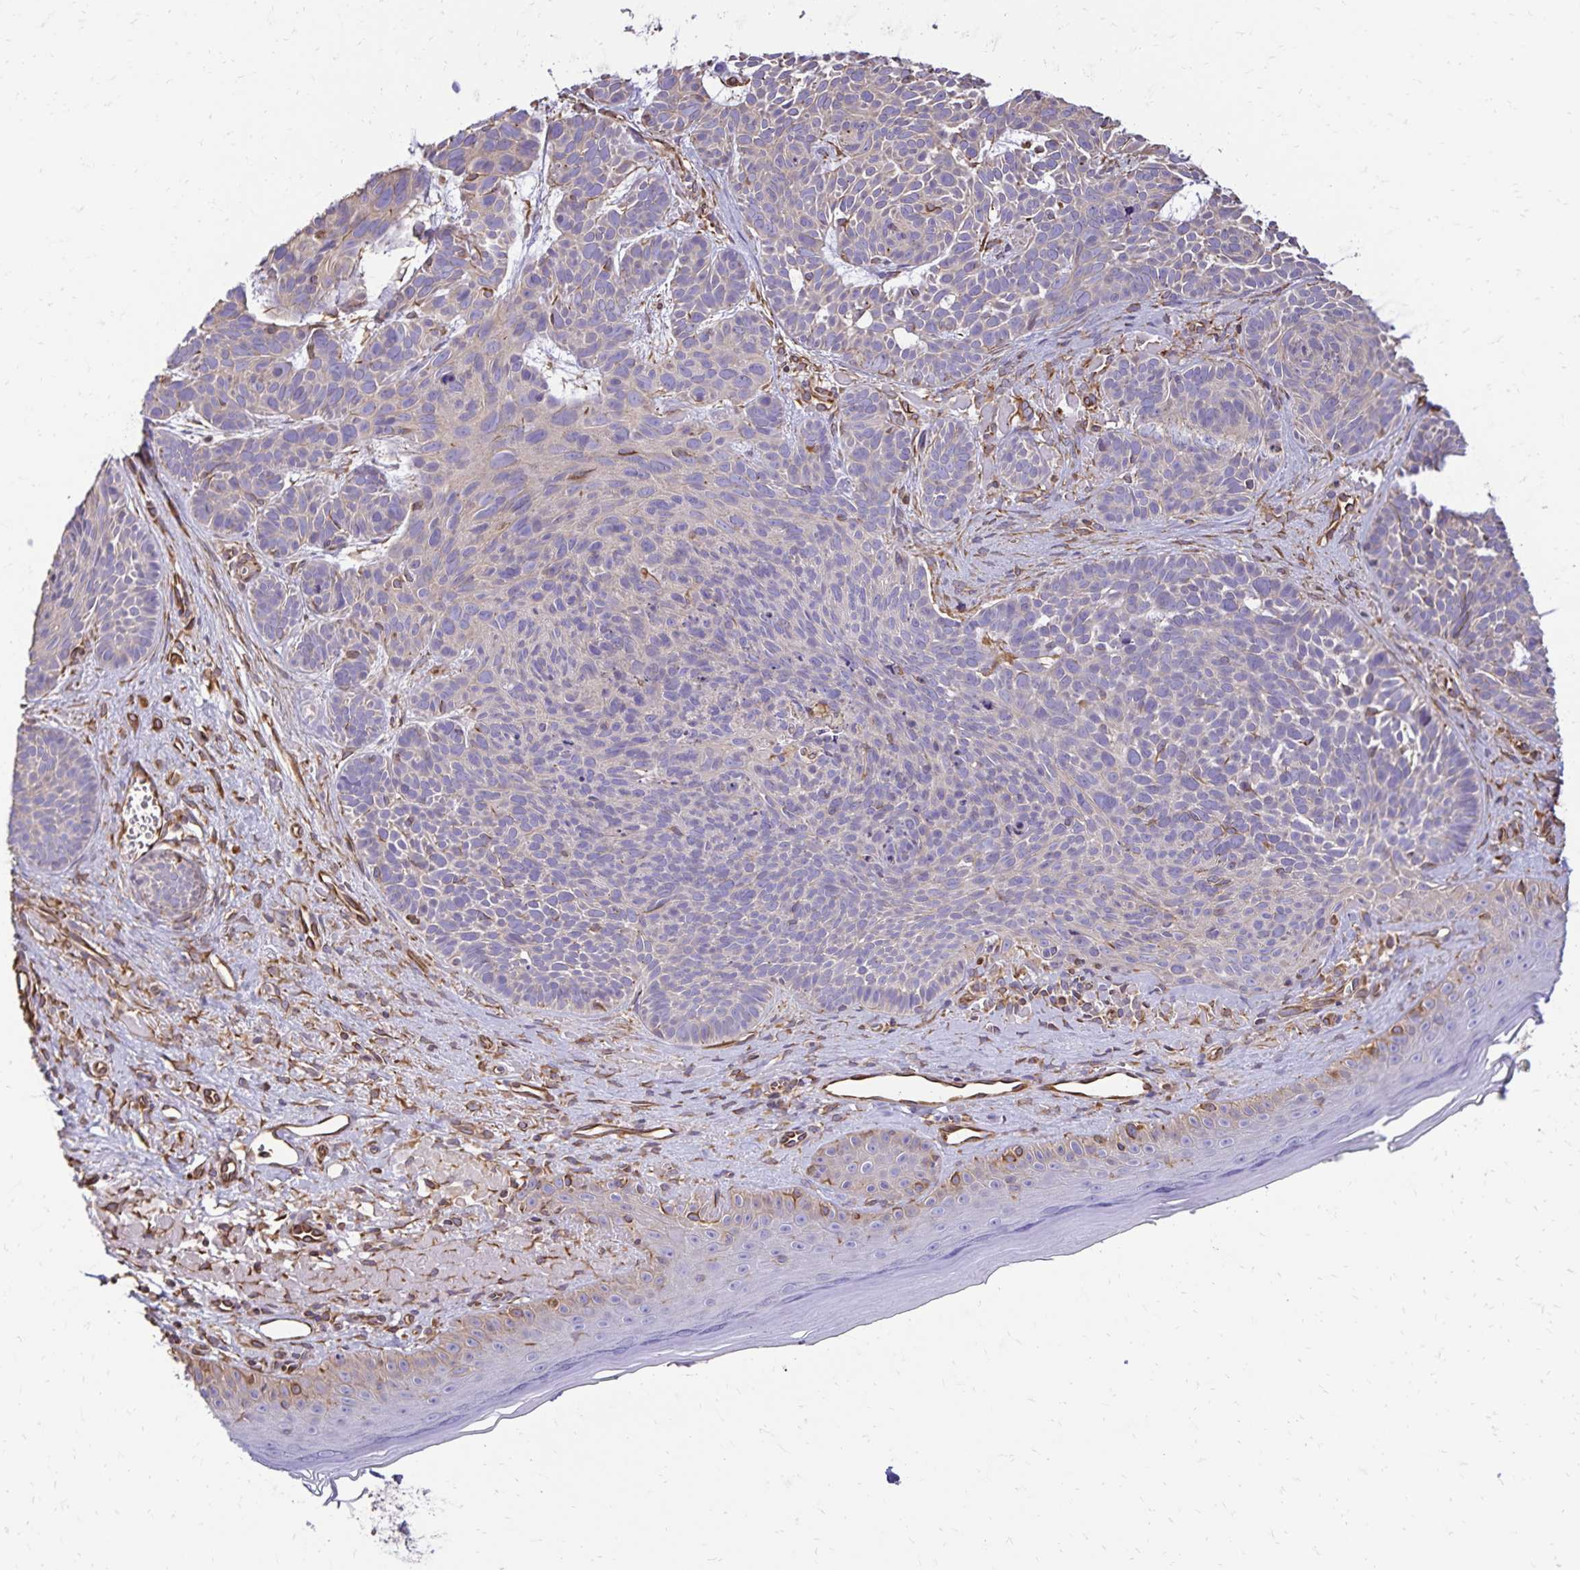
{"staining": {"intensity": "negative", "quantity": "none", "location": "none"}, "tissue": "skin cancer", "cell_type": "Tumor cells", "image_type": "cancer", "snomed": [{"axis": "morphology", "description": "Basal cell carcinoma"}, {"axis": "topography", "description": "Skin"}], "caption": "A photomicrograph of human skin cancer (basal cell carcinoma) is negative for staining in tumor cells.", "gene": "TRPV6", "patient": {"sex": "male", "age": 81}}